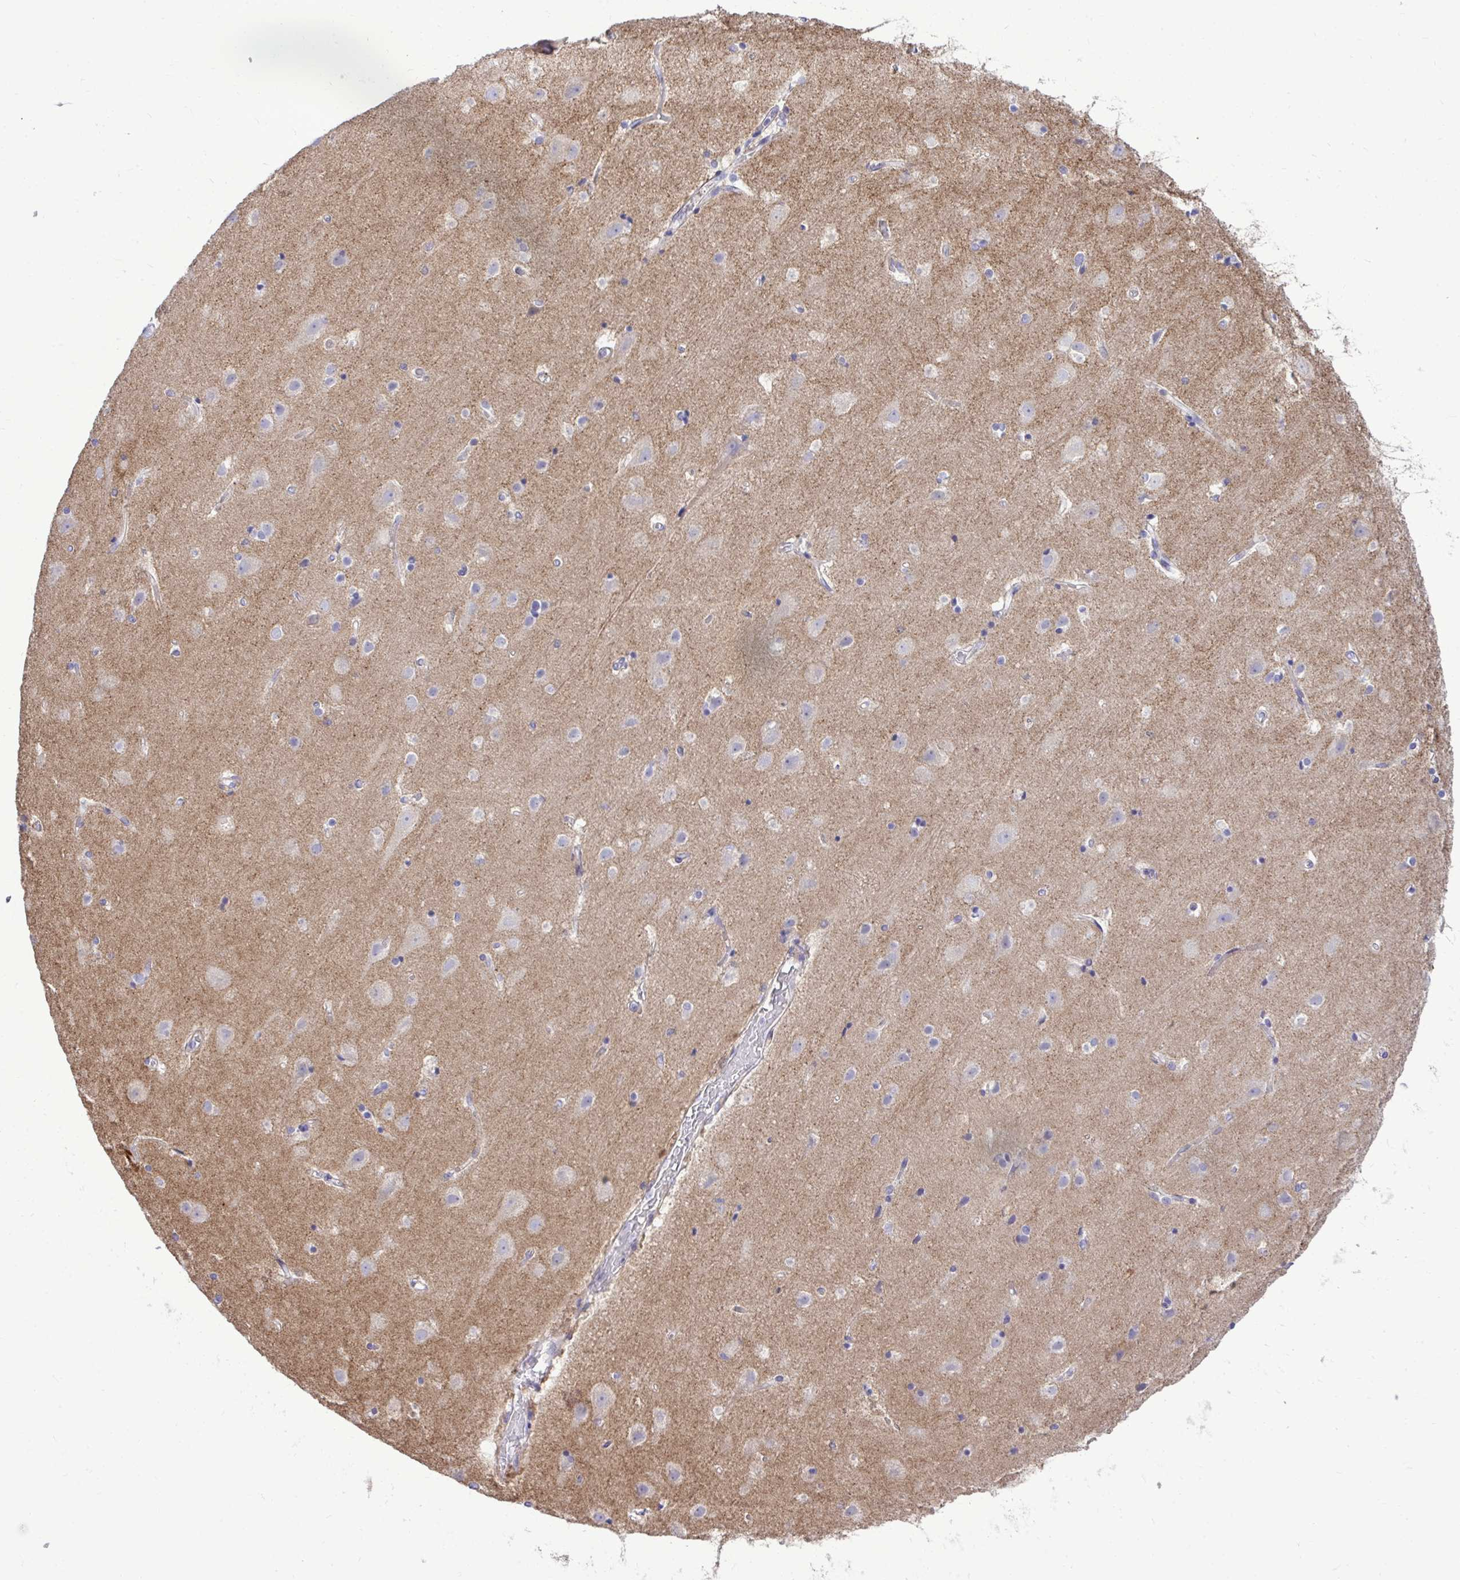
{"staining": {"intensity": "negative", "quantity": "none", "location": "none"}, "tissue": "cerebral cortex", "cell_type": "Endothelial cells", "image_type": "normal", "snomed": [{"axis": "morphology", "description": "Normal tissue, NOS"}, {"axis": "topography", "description": "Cerebral cortex"}], "caption": "High power microscopy micrograph of an immunohistochemistry (IHC) image of normal cerebral cortex, revealing no significant positivity in endothelial cells.", "gene": "TP53I11", "patient": {"sex": "female", "age": 52}}